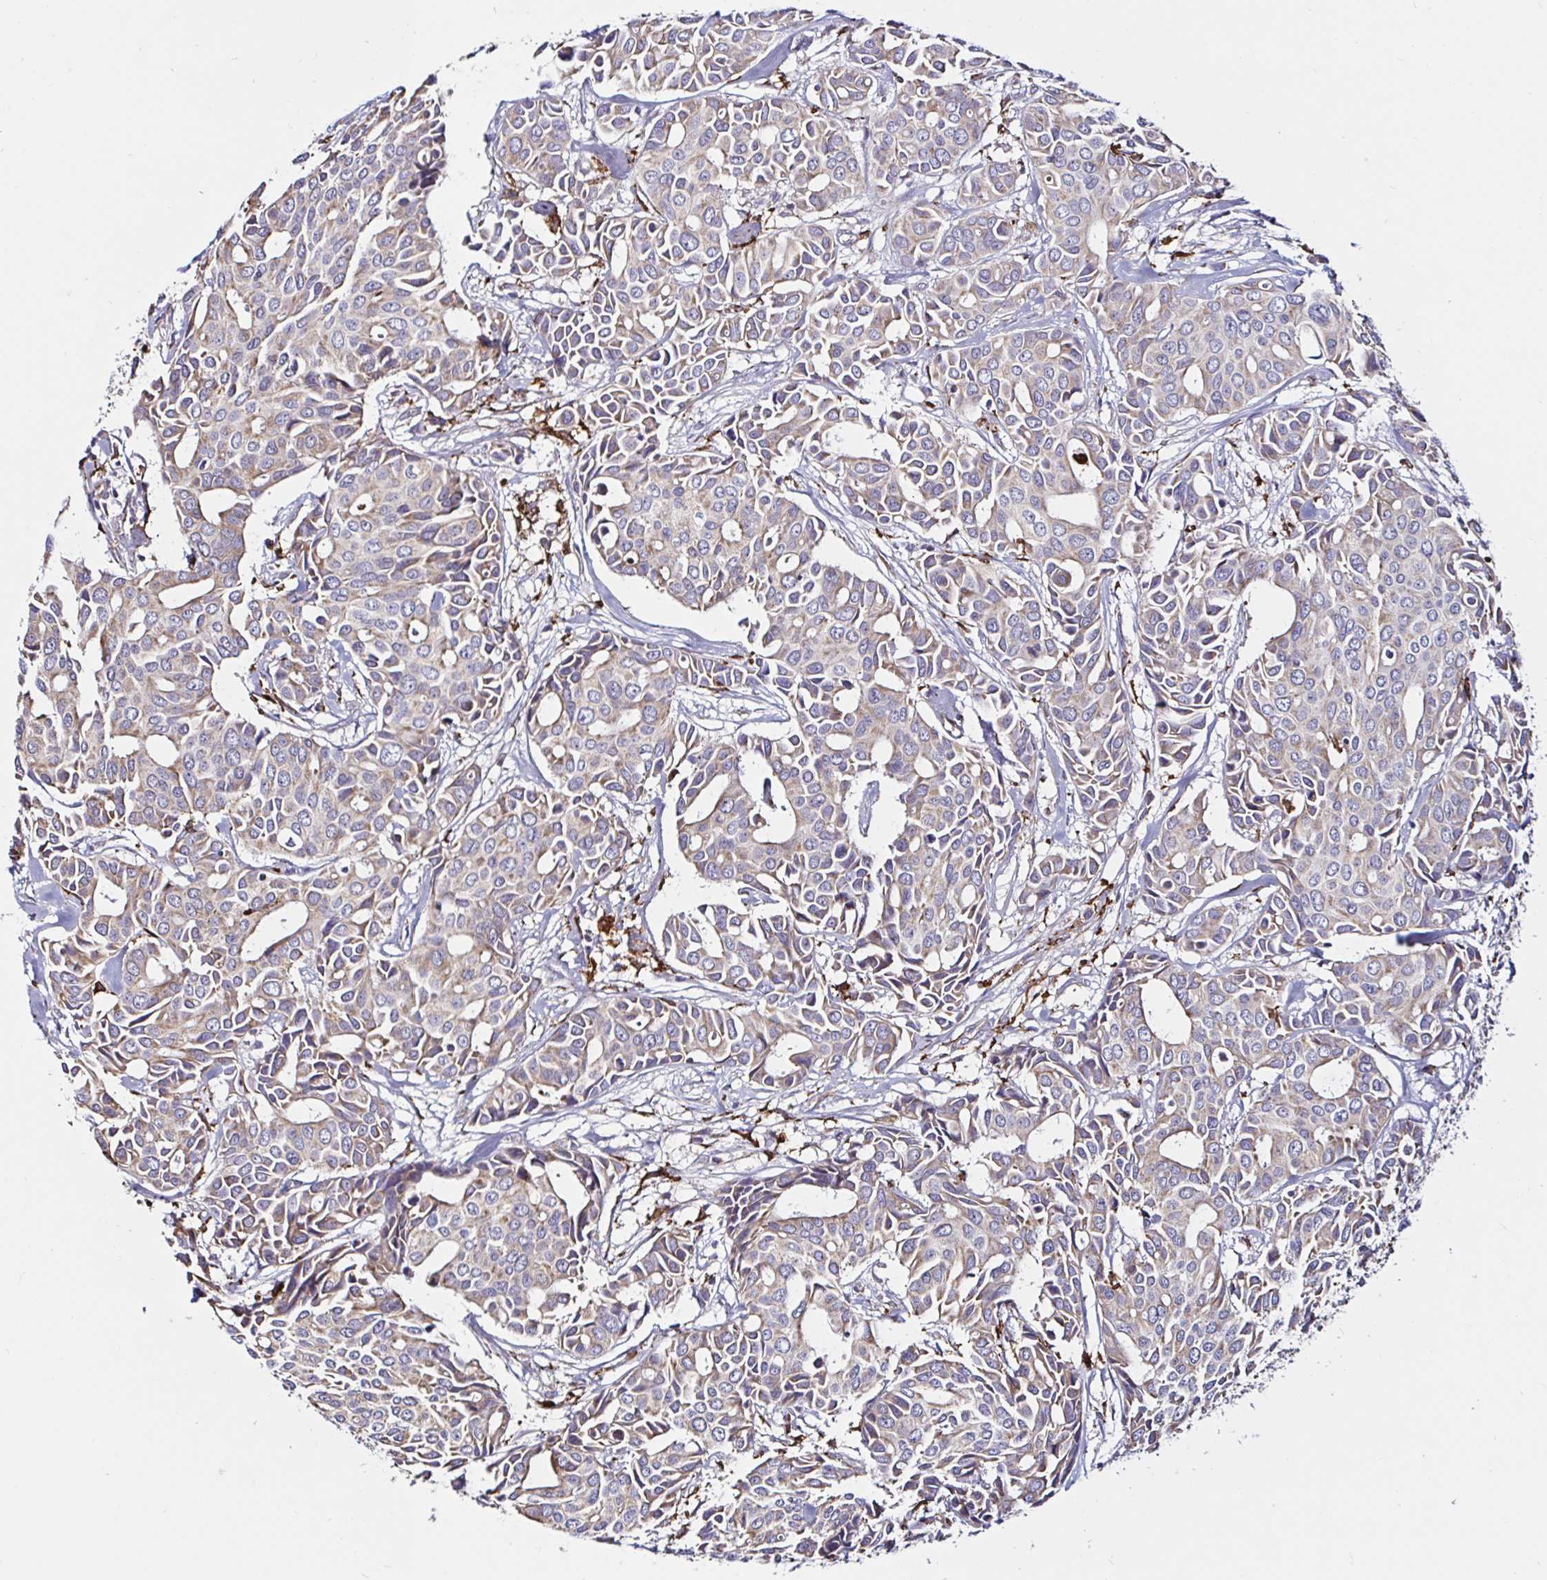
{"staining": {"intensity": "weak", "quantity": ">75%", "location": "cytoplasmic/membranous"}, "tissue": "breast cancer", "cell_type": "Tumor cells", "image_type": "cancer", "snomed": [{"axis": "morphology", "description": "Duct carcinoma"}, {"axis": "topography", "description": "Breast"}], "caption": "Weak cytoplasmic/membranous expression for a protein is present in approximately >75% of tumor cells of breast cancer (invasive ductal carcinoma) using IHC.", "gene": "MSR1", "patient": {"sex": "female", "age": 54}}